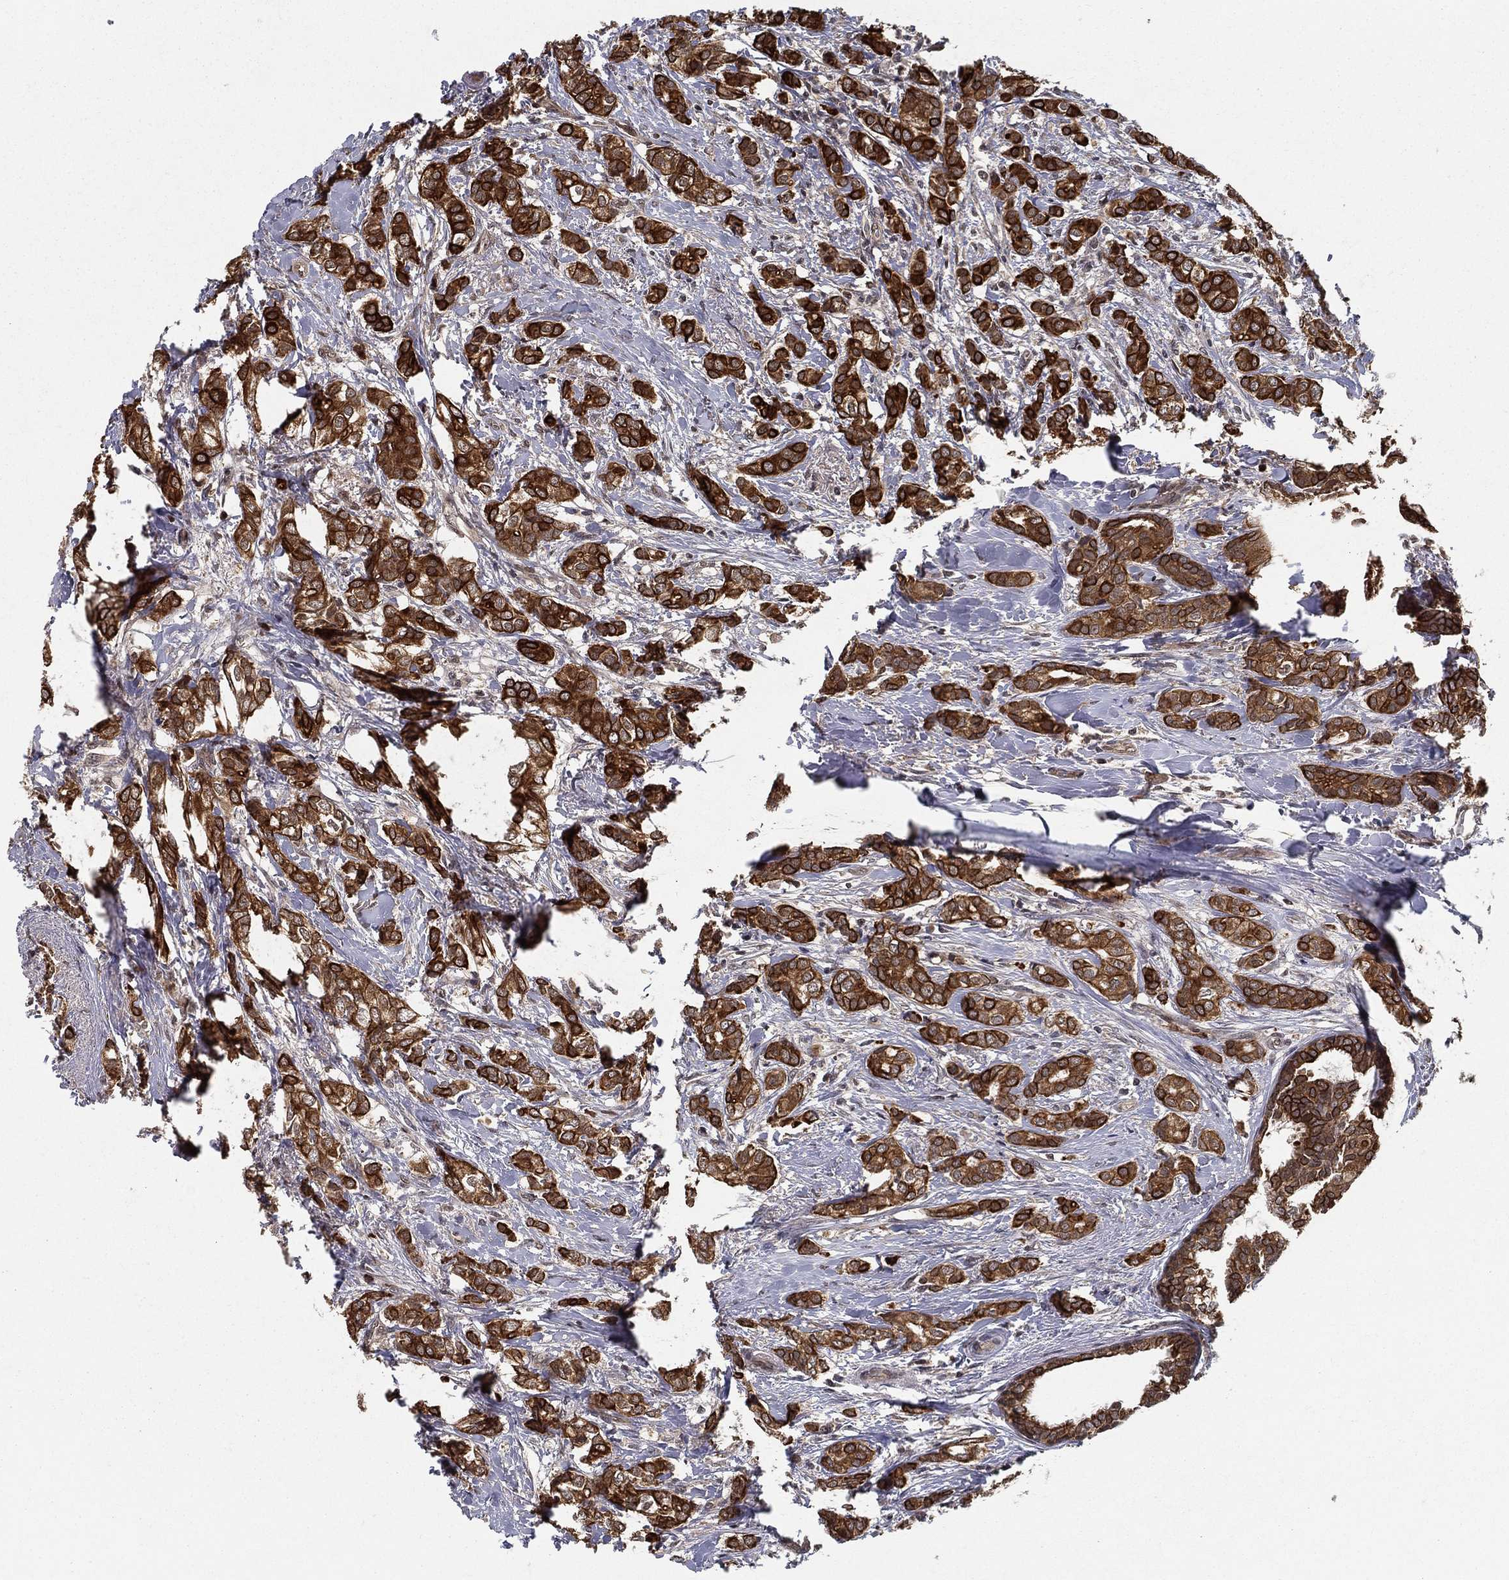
{"staining": {"intensity": "strong", "quantity": ">75%", "location": "cytoplasmic/membranous"}, "tissue": "breast cancer", "cell_type": "Tumor cells", "image_type": "cancer", "snomed": [{"axis": "morphology", "description": "Duct carcinoma"}, {"axis": "topography", "description": "Breast"}], "caption": "Intraductal carcinoma (breast) tissue shows strong cytoplasmic/membranous expression in about >75% of tumor cells, visualized by immunohistochemistry.", "gene": "SLC6A6", "patient": {"sex": "female", "age": 73}}